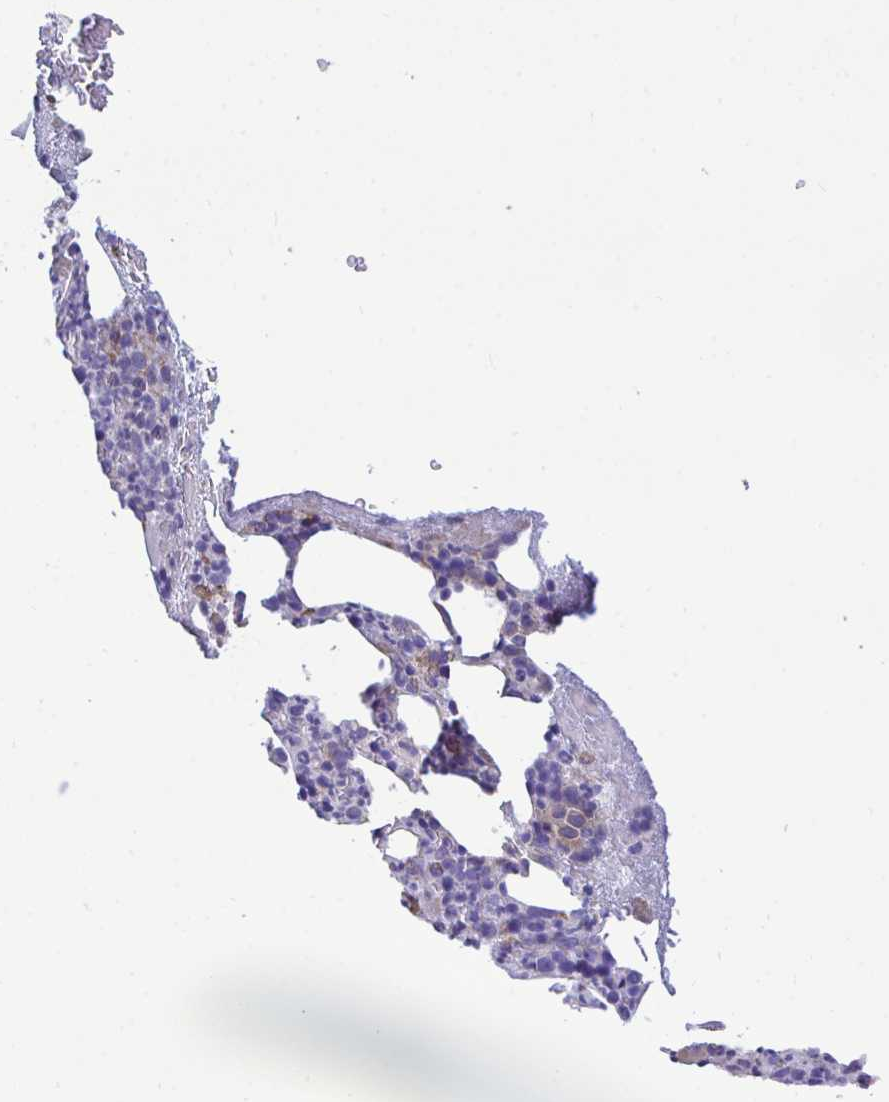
{"staining": {"intensity": "weak", "quantity": "<25%", "location": "cytoplasmic/membranous"}, "tissue": "bone marrow", "cell_type": "Hematopoietic cells", "image_type": "normal", "snomed": [{"axis": "morphology", "description": "Normal tissue, NOS"}, {"axis": "topography", "description": "Bone marrow"}], "caption": "IHC image of normal bone marrow: human bone marrow stained with DAB exhibits no significant protein positivity in hematopoietic cells. (Brightfield microscopy of DAB (3,3'-diaminobenzidine) immunohistochemistry (IHC) at high magnification).", "gene": "PIGK", "patient": {"sex": "female", "age": 59}}